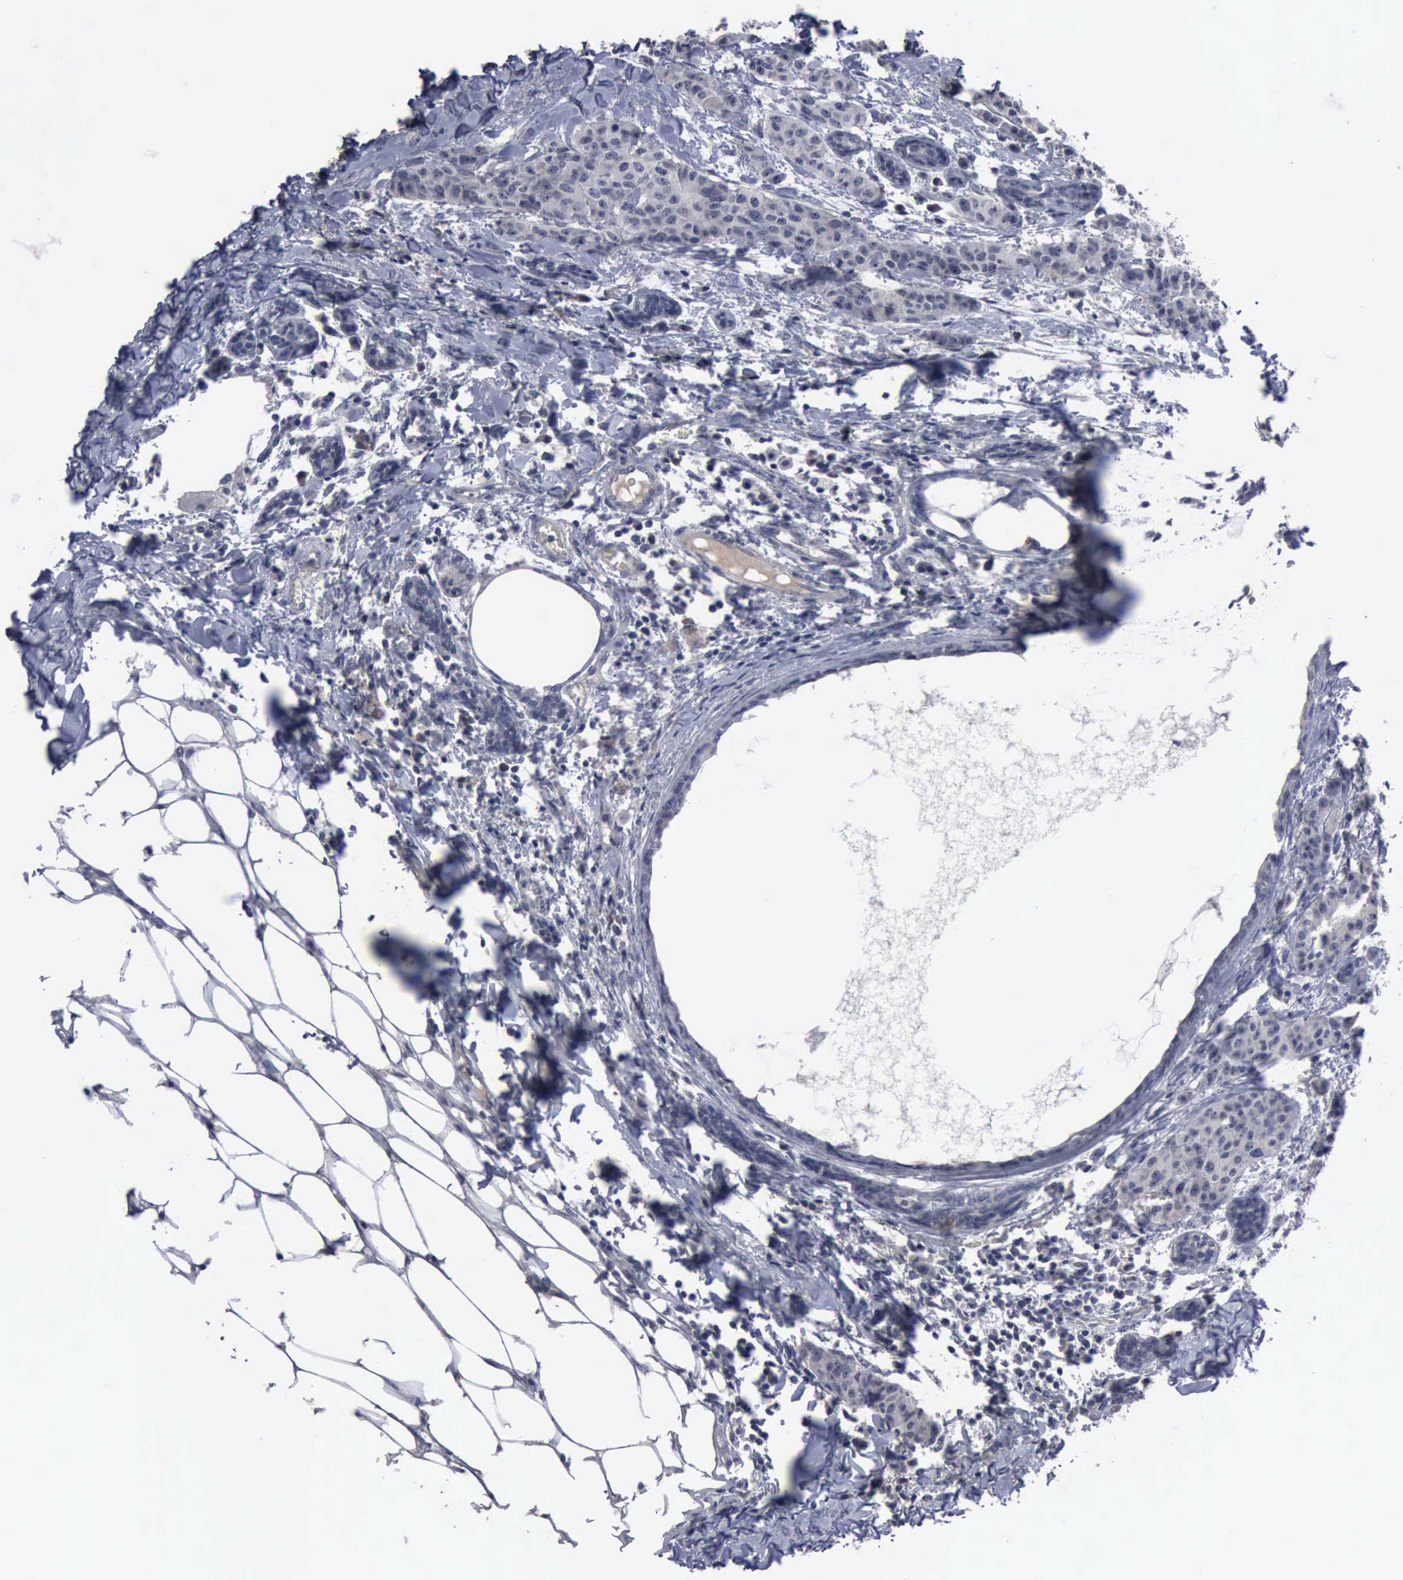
{"staining": {"intensity": "negative", "quantity": "none", "location": "none"}, "tissue": "breast cancer", "cell_type": "Tumor cells", "image_type": "cancer", "snomed": [{"axis": "morphology", "description": "Duct carcinoma"}, {"axis": "topography", "description": "Breast"}], "caption": "Breast cancer (intraductal carcinoma) was stained to show a protein in brown. There is no significant expression in tumor cells.", "gene": "MYO18B", "patient": {"sex": "female", "age": 40}}